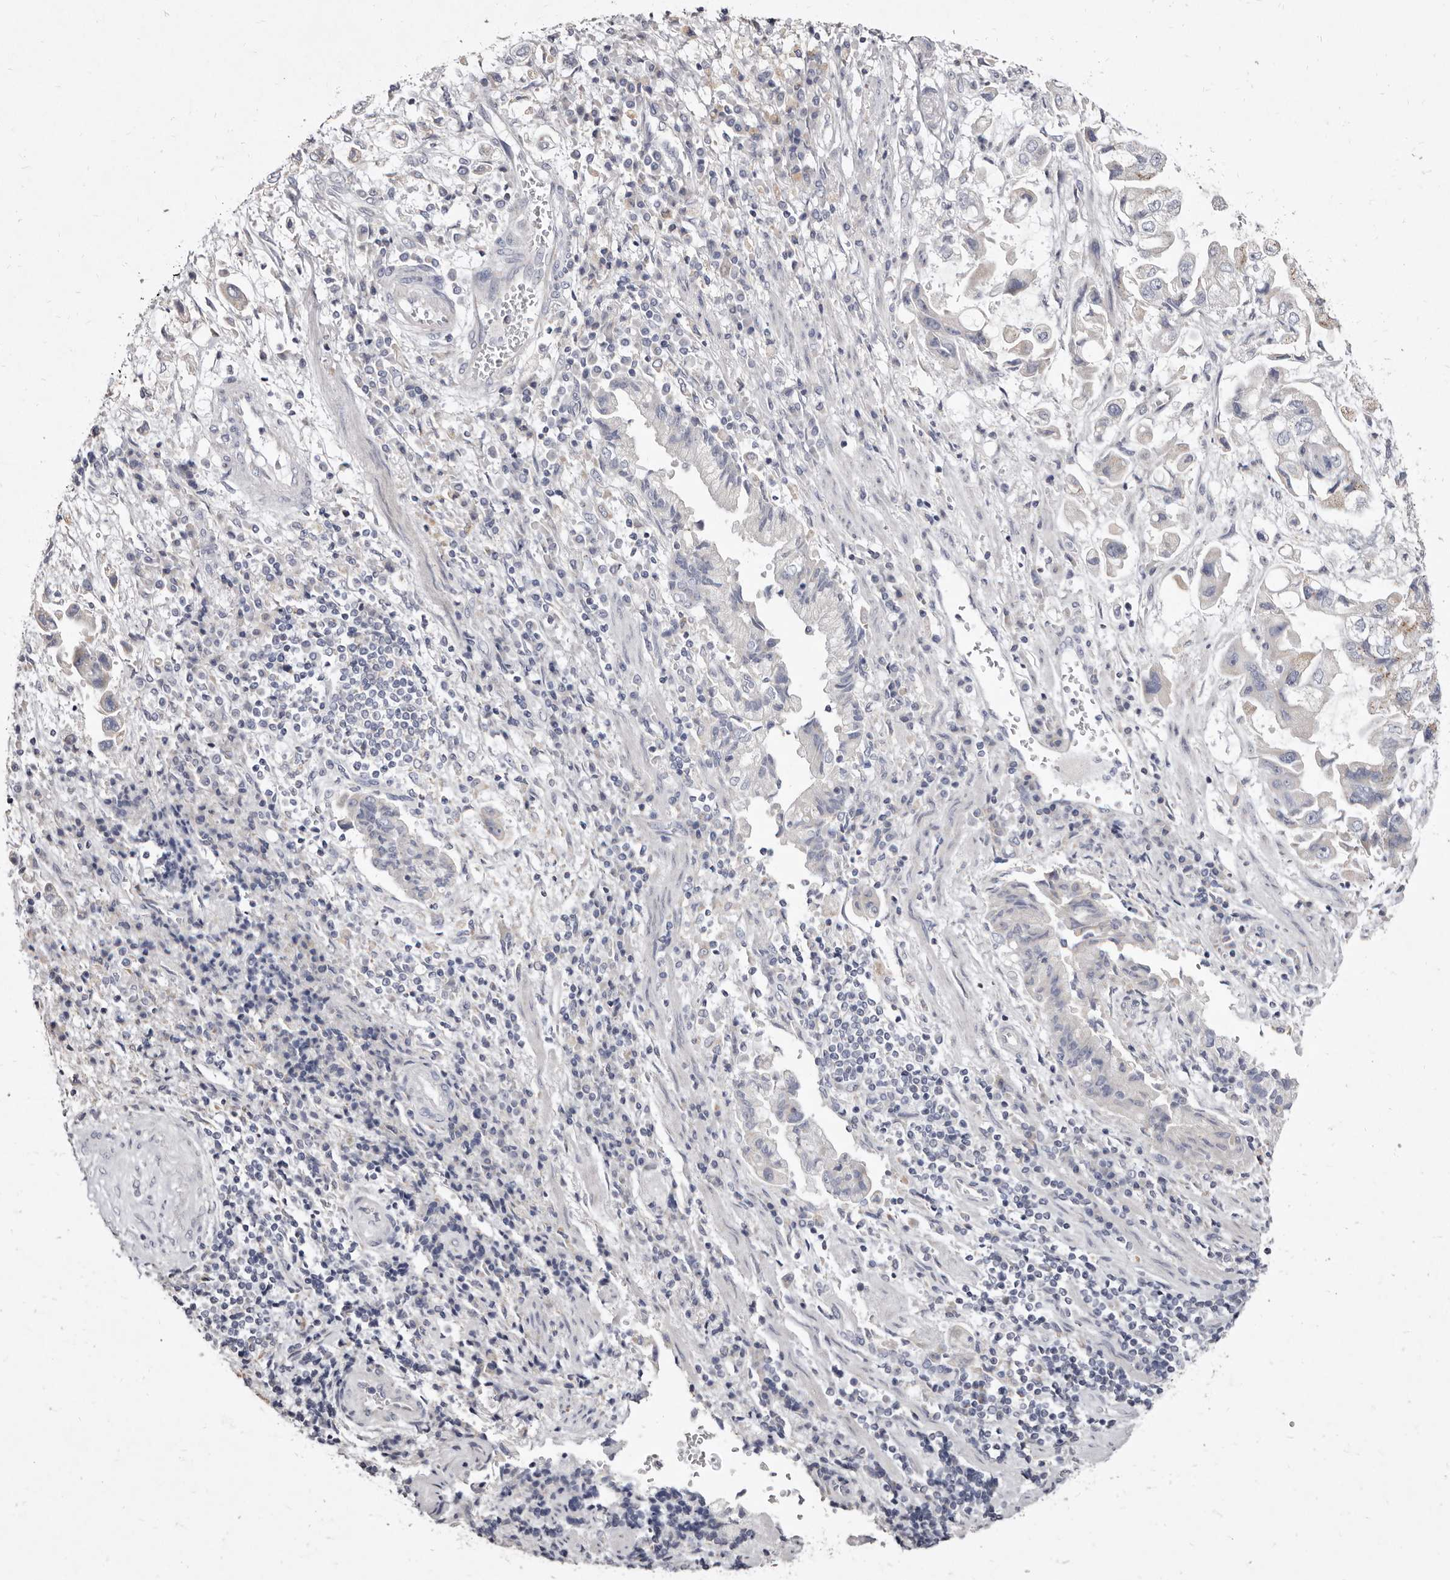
{"staining": {"intensity": "negative", "quantity": "none", "location": "none"}, "tissue": "stomach cancer", "cell_type": "Tumor cells", "image_type": "cancer", "snomed": [{"axis": "morphology", "description": "Adenocarcinoma, NOS"}, {"axis": "topography", "description": "Stomach"}], "caption": "Stomach cancer was stained to show a protein in brown. There is no significant expression in tumor cells.", "gene": "CYP2E1", "patient": {"sex": "male", "age": 62}}